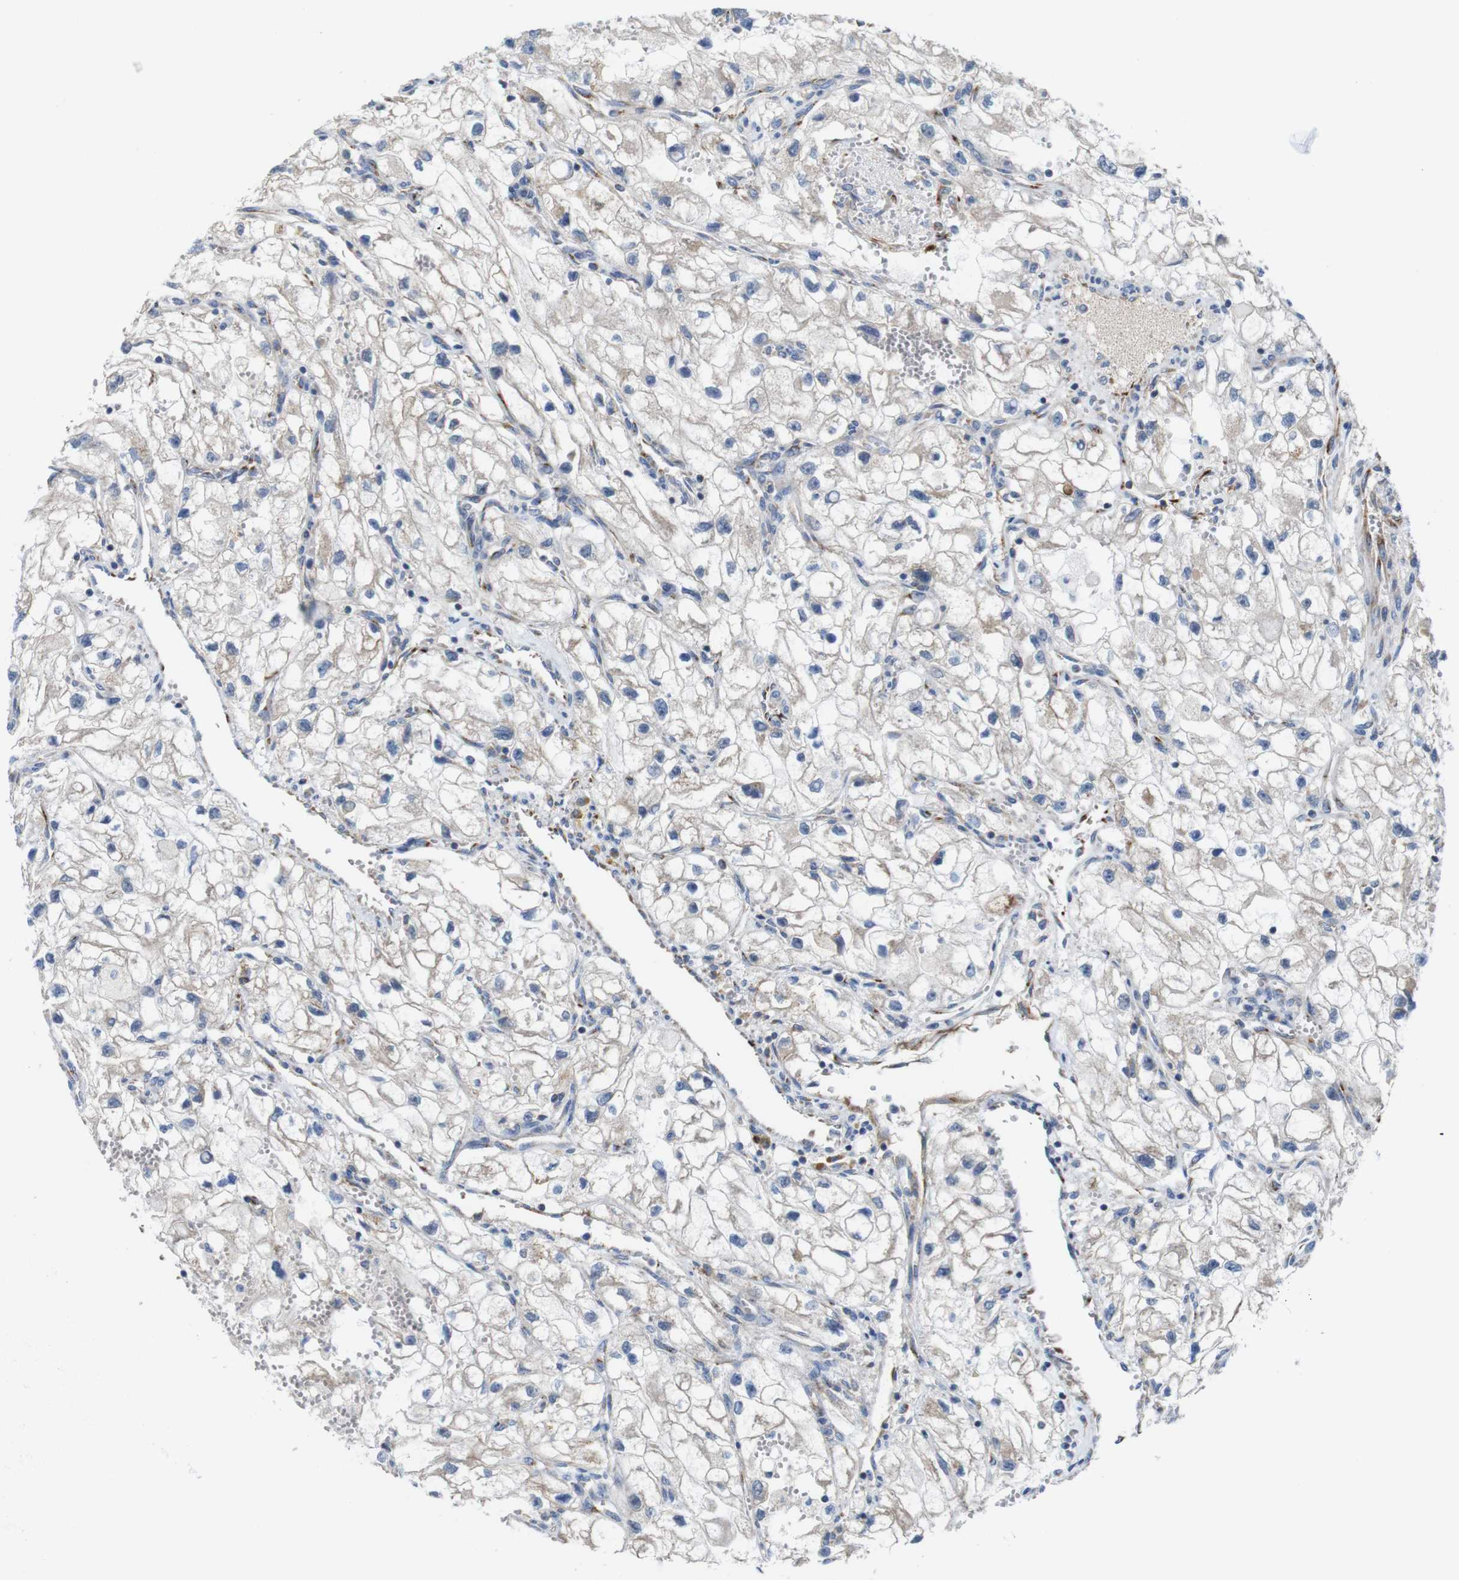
{"staining": {"intensity": "negative", "quantity": "none", "location": "none"}, "tissue": "renal cancer", "cell_type": "Tumor cells", "image_type": "cancer", "snomed": [{"axis": "morphology", "description": "Adenocarcinoma, NOS"}, {"axis": "topography", "description": "Kidney"}], "caption": "The photomicrograph demonstrates no significant staining in tumor cells of renal cancer.", "gene": "EFCAB14", "patient": {"sex": "female", "age": 70}}